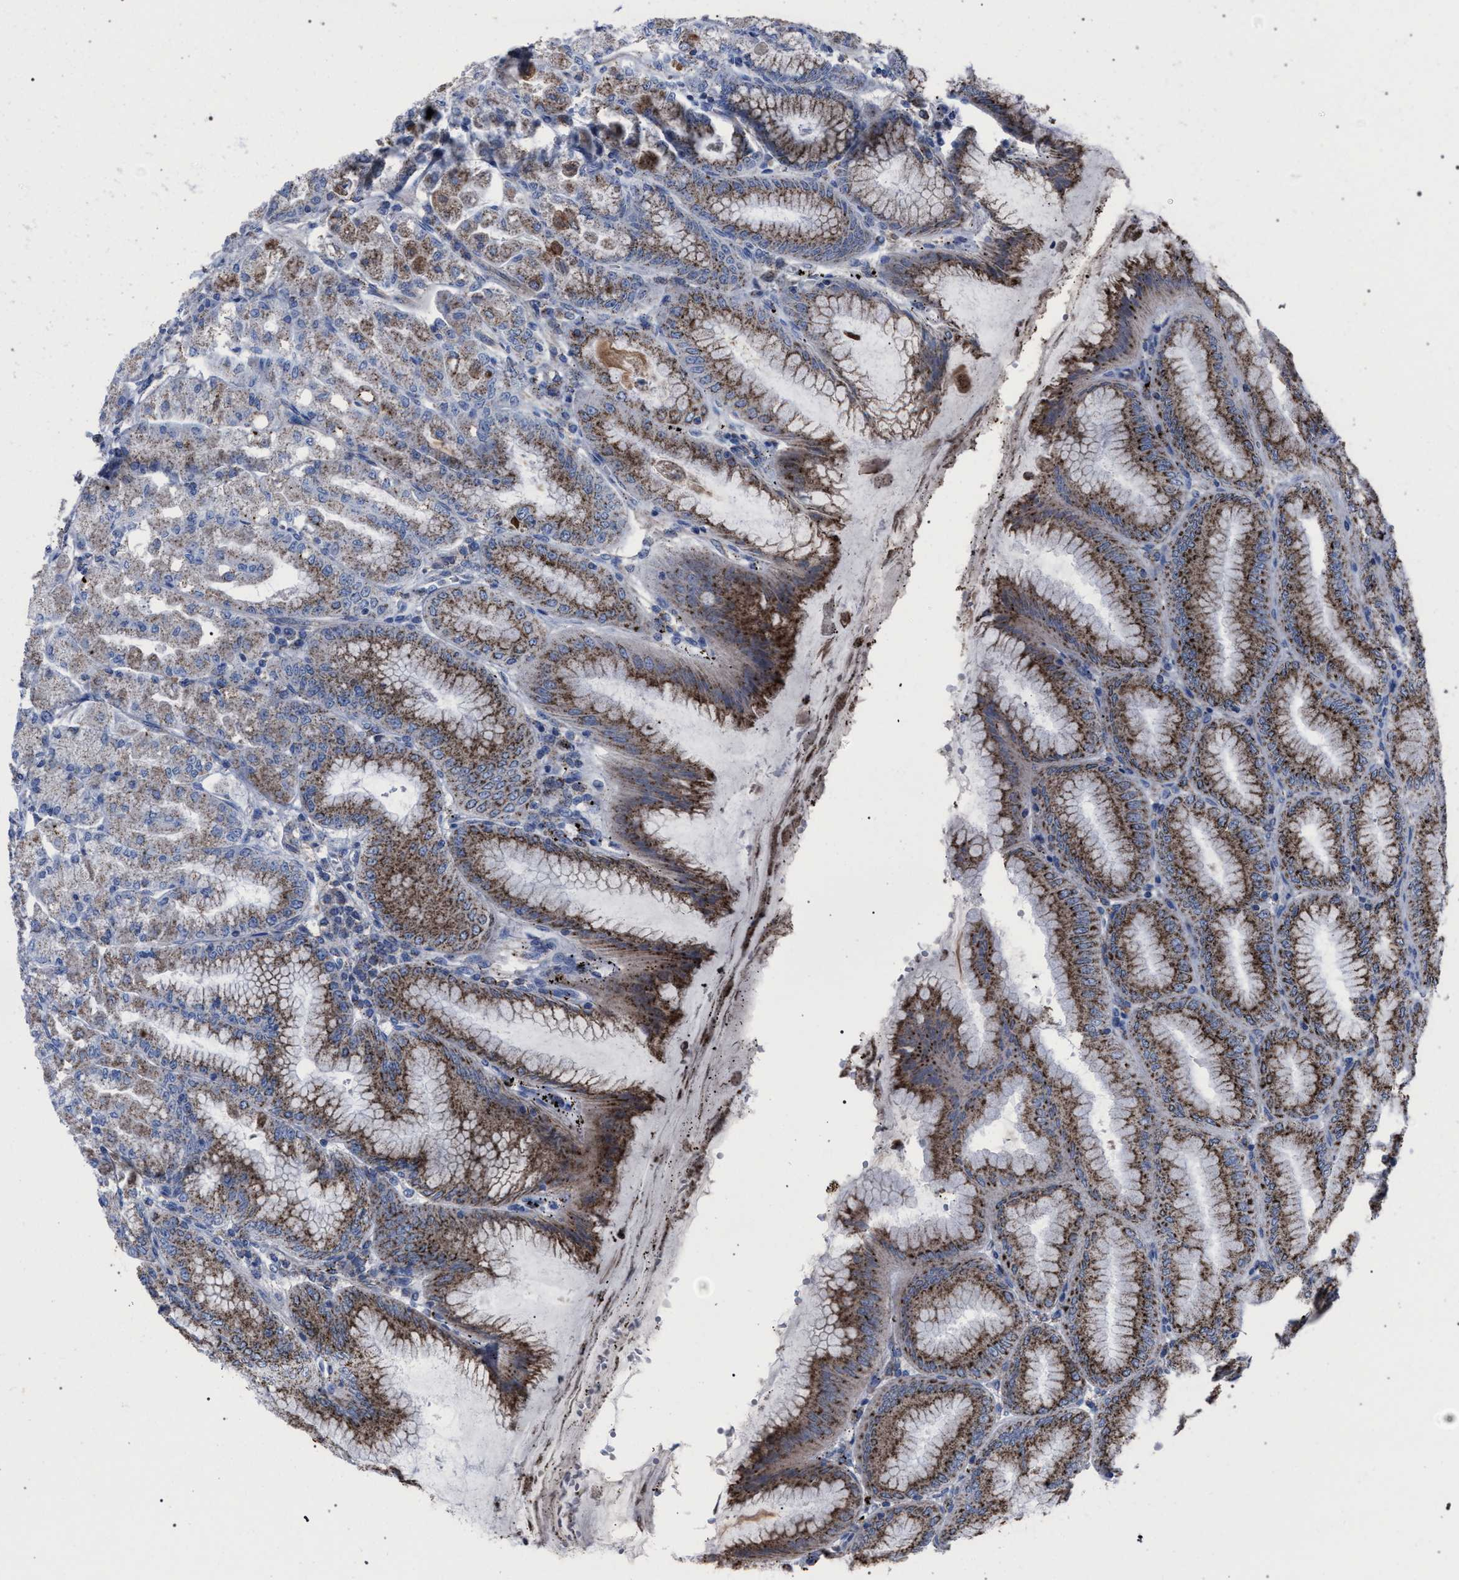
{"staining": {"intensity": "moderate", "quantity": "25%-75%", "location": "cytoplasmic/membranous"}, "tissue": "stomach", "cell_type": "Glandular cells", "image_type": "normal", "snomed": [{"axis": "morphology", "description": "Normal tissue, NOS"}, {"axis": "topography", "description": "Stomach, lower"}], "caption": "Protein analysis of normal stomach reveals moderate cytoplasmic/membranous expression in approximately 25%-75% of glandular cells.", "gene": "HSD17B4", "patient": {"sex": "male", "age": 71}}